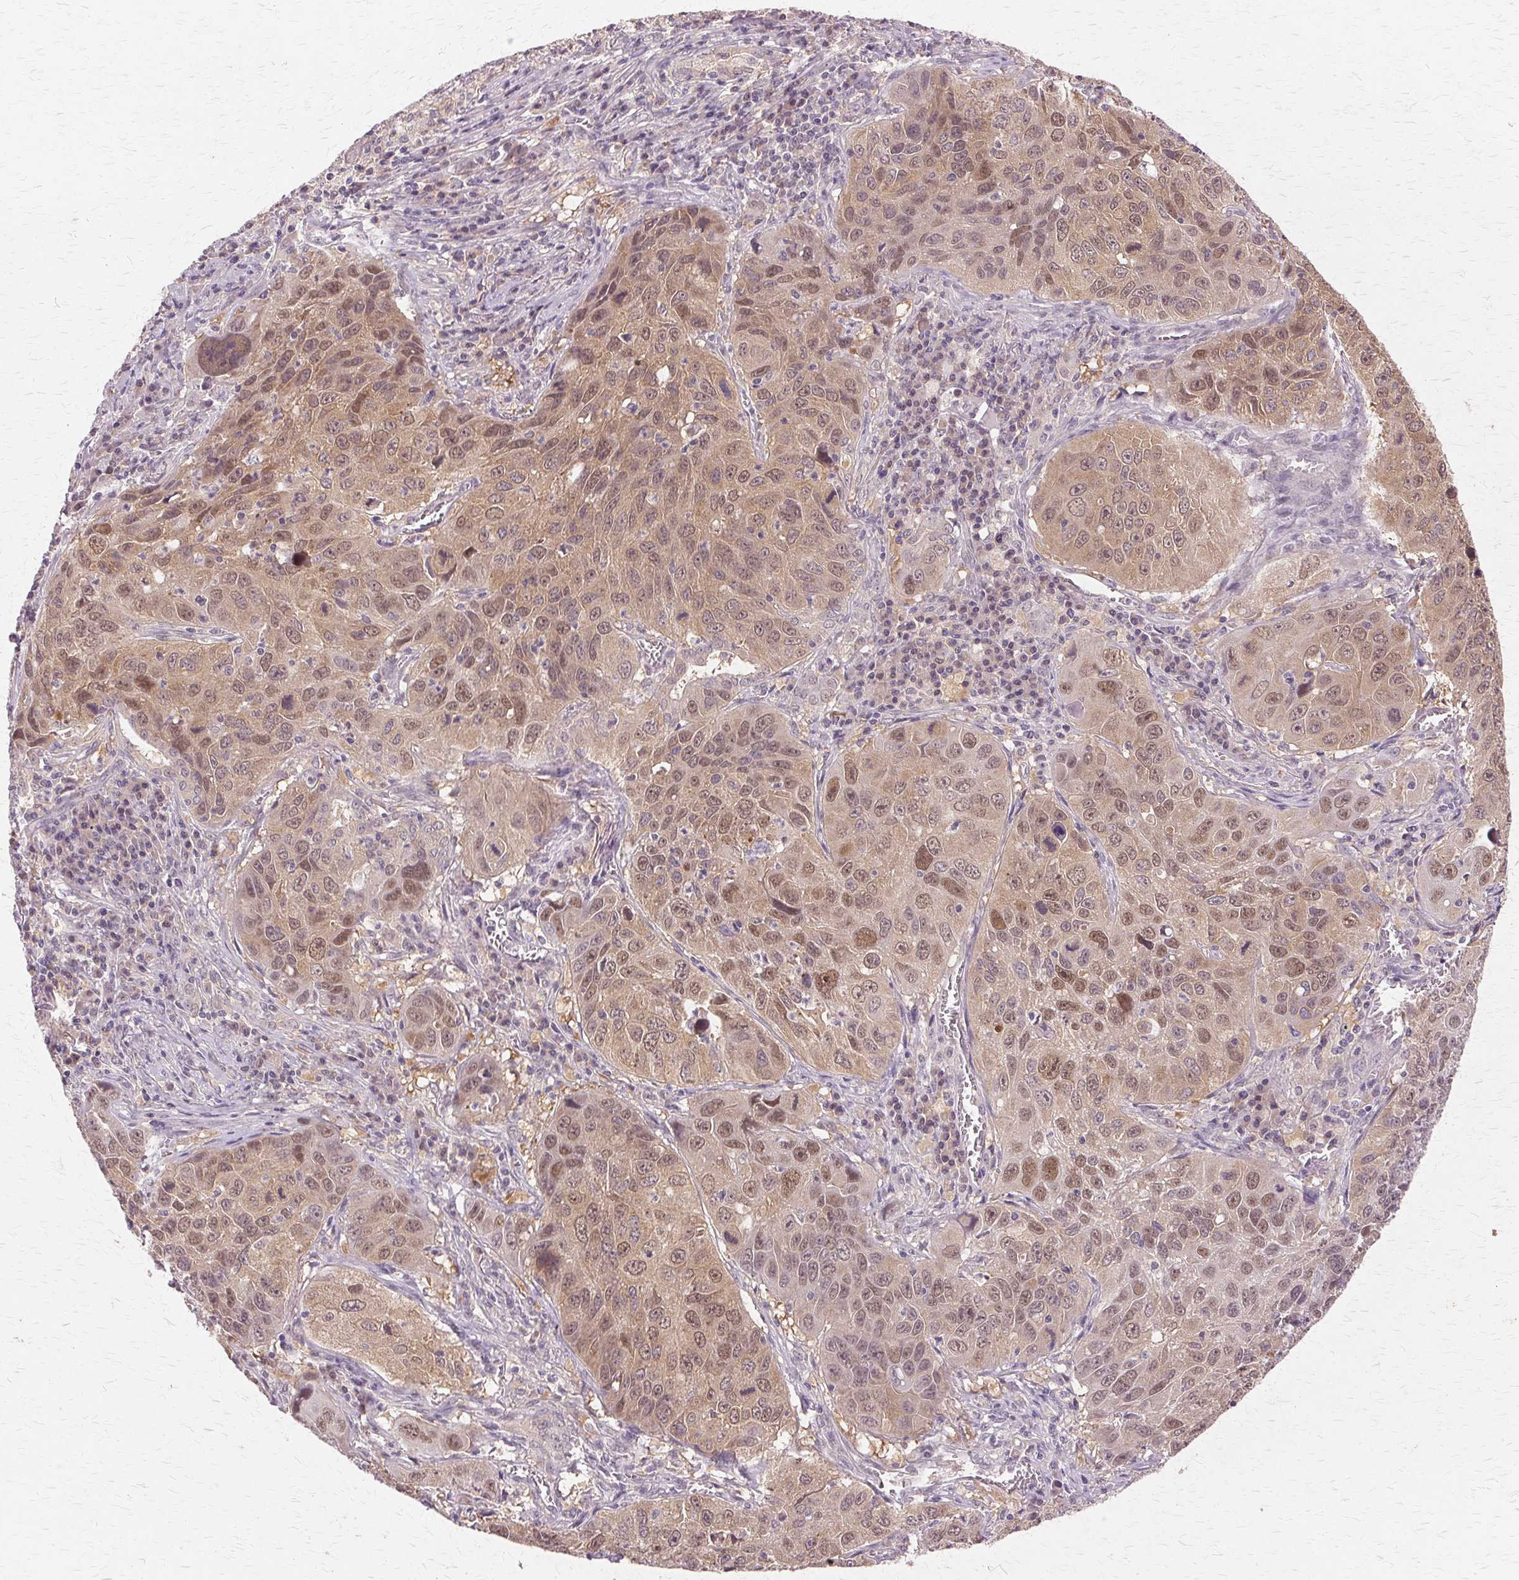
{"staining": {"intensity": "moderate", "quantity": ">75%", "location": "nuclear"}, "tissue": "lung cancer", "cell_type": "Tumor cells", "image_type": "cancer", "snomed": [{"axis": "morphology", "description": "Squamous cell carcinoma, NOS"}, {"axis": "topography", "description": "Lung"}], "caption": "Lung cancer (squamous cell carcinoma) tissue exhibits moderate nuclear expression in approximately >75% of tumor cells, visualized by immunohistochemistry. The protein is shown in brown color, while the nuclei are stained blue.", "gene": "PRMT5", "patient": {"sex": "female", "age": 61}}